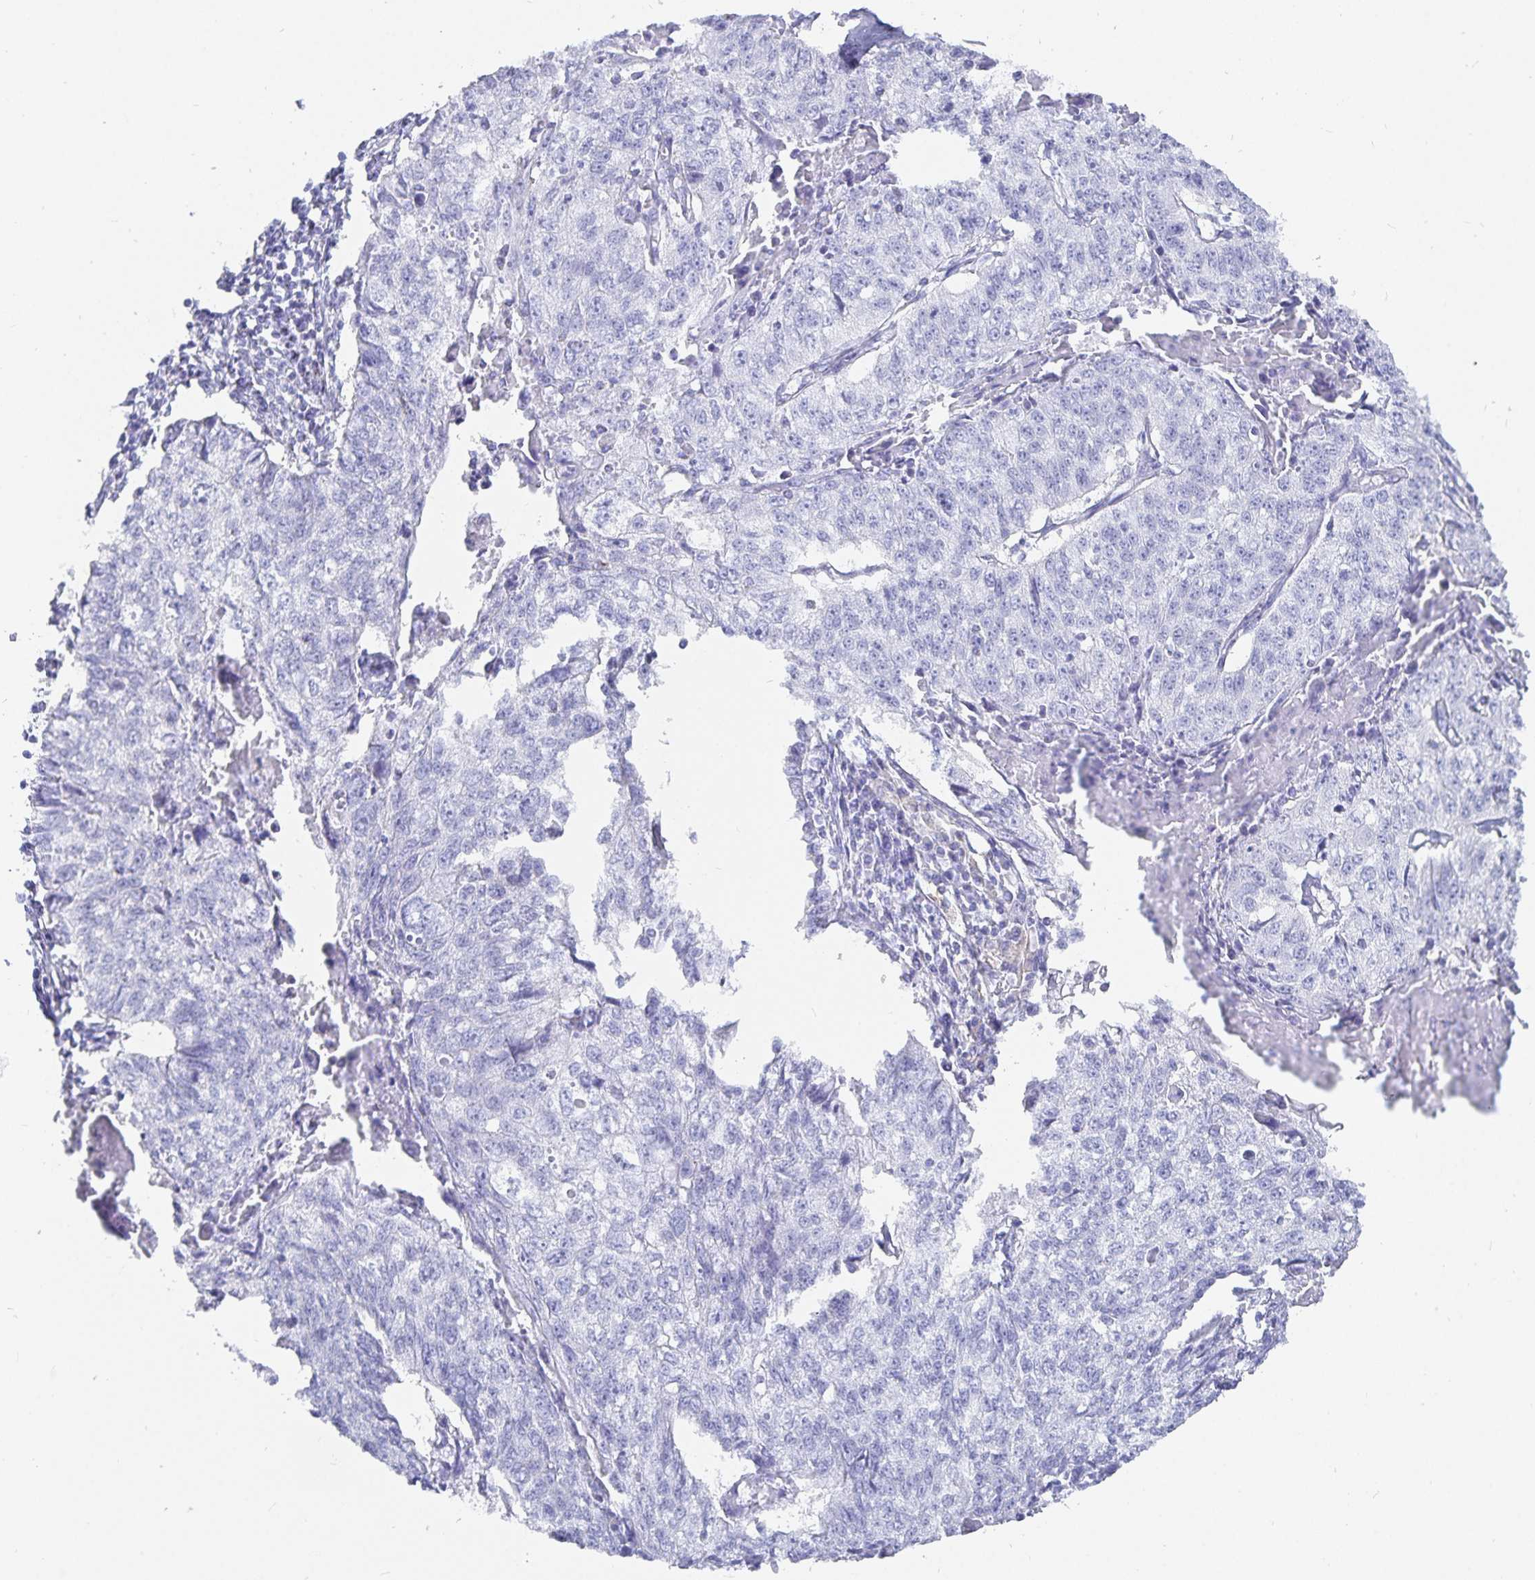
{"staining": {"intensity": "negative", "quantity": "none", "location": "none"}, "tissue": "lung cancer", "cell_type": "Tumor cells", "image_type": "cancer", "snomed": [{"axis": "morphology", "description": "Normal morphology"}, {"axis": "morphology", "description": "Aneuploidy"}, {"axis": "morphology", "description": "Squamous cell carcinoma, NOS"}, {"axis": "topography", "description": "Lymph node"}, {"axis": "topography", "description": "Lung"}], "caption": "This is a photomicrograph of IHC staining of lung cancer, which shows no staining in tumor cells.", "gene": "INSL5", "patient": {"sex": "female", "age": 76}}